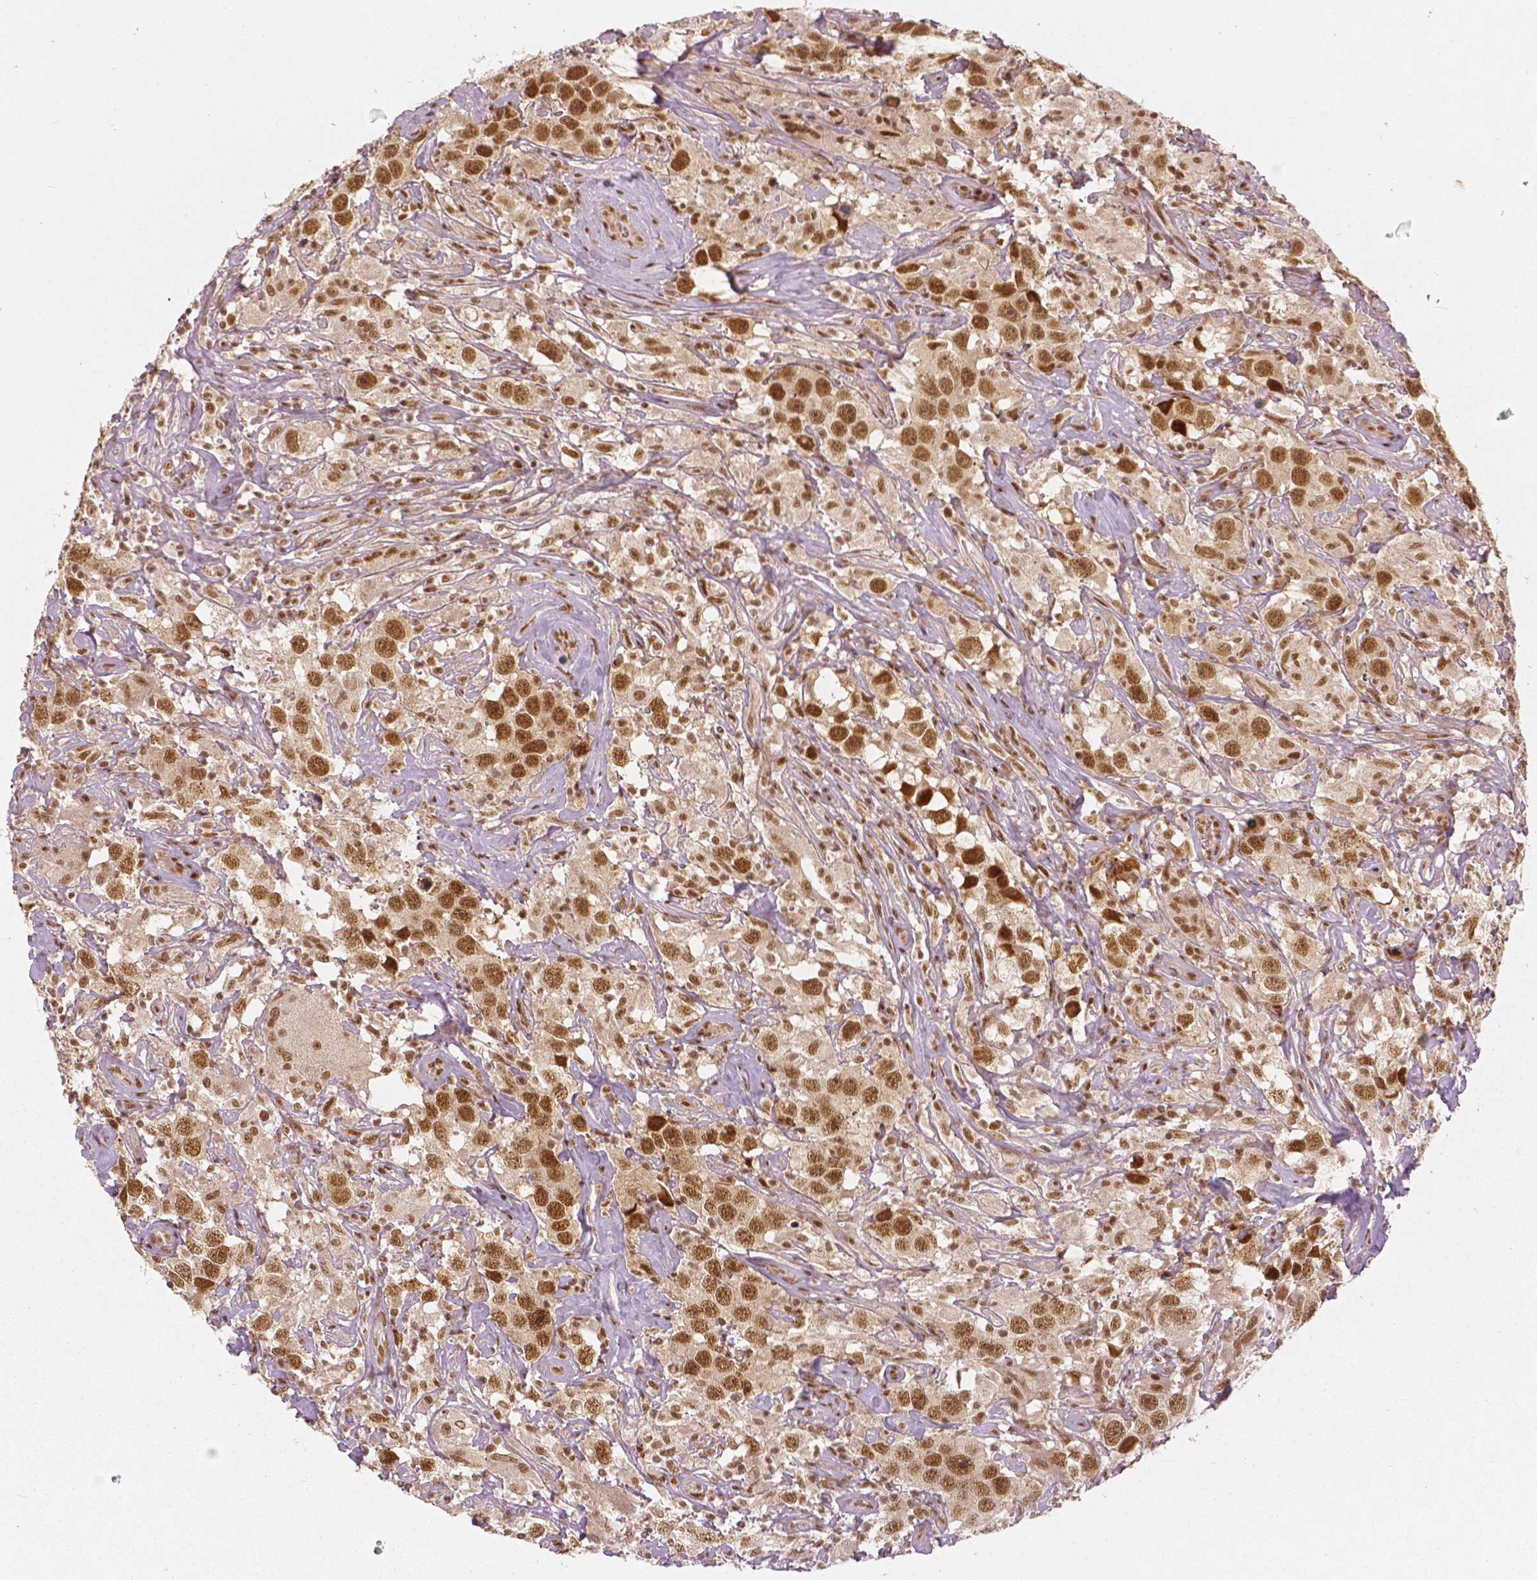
{"staining": {"intensity": "strong", "quantity": ">75%", "location": "nuclear"}, "tissue": "testis cancer", "cell_type": "Tumor cells", "image_type": "cancer", "snomed": [{"axis": "morphology", "description": "Seminoma, NOS"}, {"axis": "topography", "description": "Testis"}], "caption": "A photomicrograph of seminoma (testis) stained for a protein demonstrates strong nuclear brown staining in tumor cells.", "gene": "NSD2", "patient": {"sex": "male", "age": 49}}